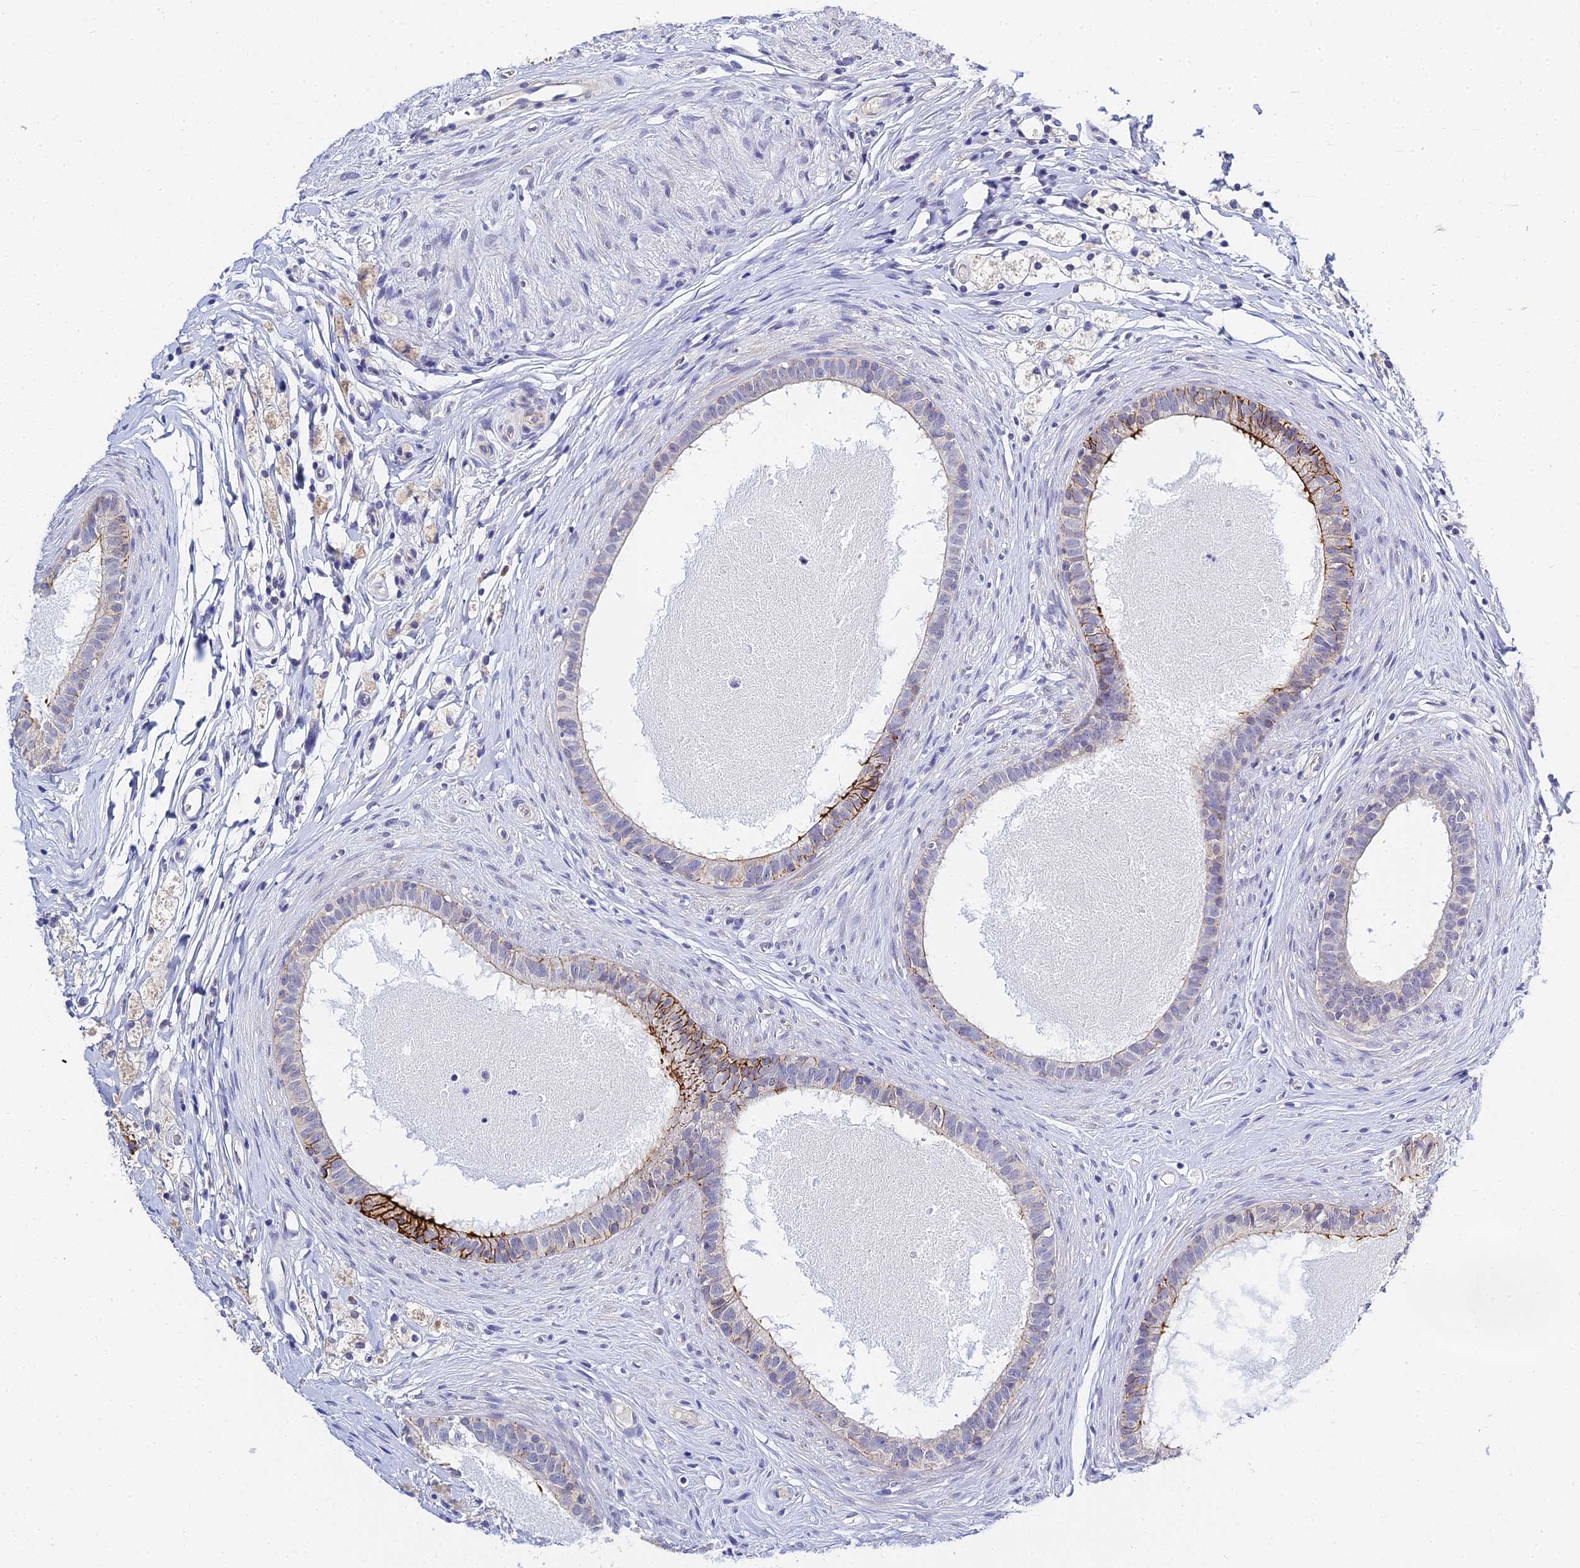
{"staining": {"intensity": "moderate", "quantity": "25%-75%", "location": "cytoplasmic/membranous"}, "tissue": "epididymis", "cell_type": "Glandular cells", "image_type": "normal", "snomed": [{"axis": "morphology", "description": "Normal tissue, NOS"}, {"axis": "topography", "description": "Epididymis"}], "caption": "The micrograph shows a brown stain indicating the presence of a protein in the cytoplasmic/membranous of glandular cells in epididymis.", "gene": "HOXB1", "patient": {"sex": "male", "age": 80}}